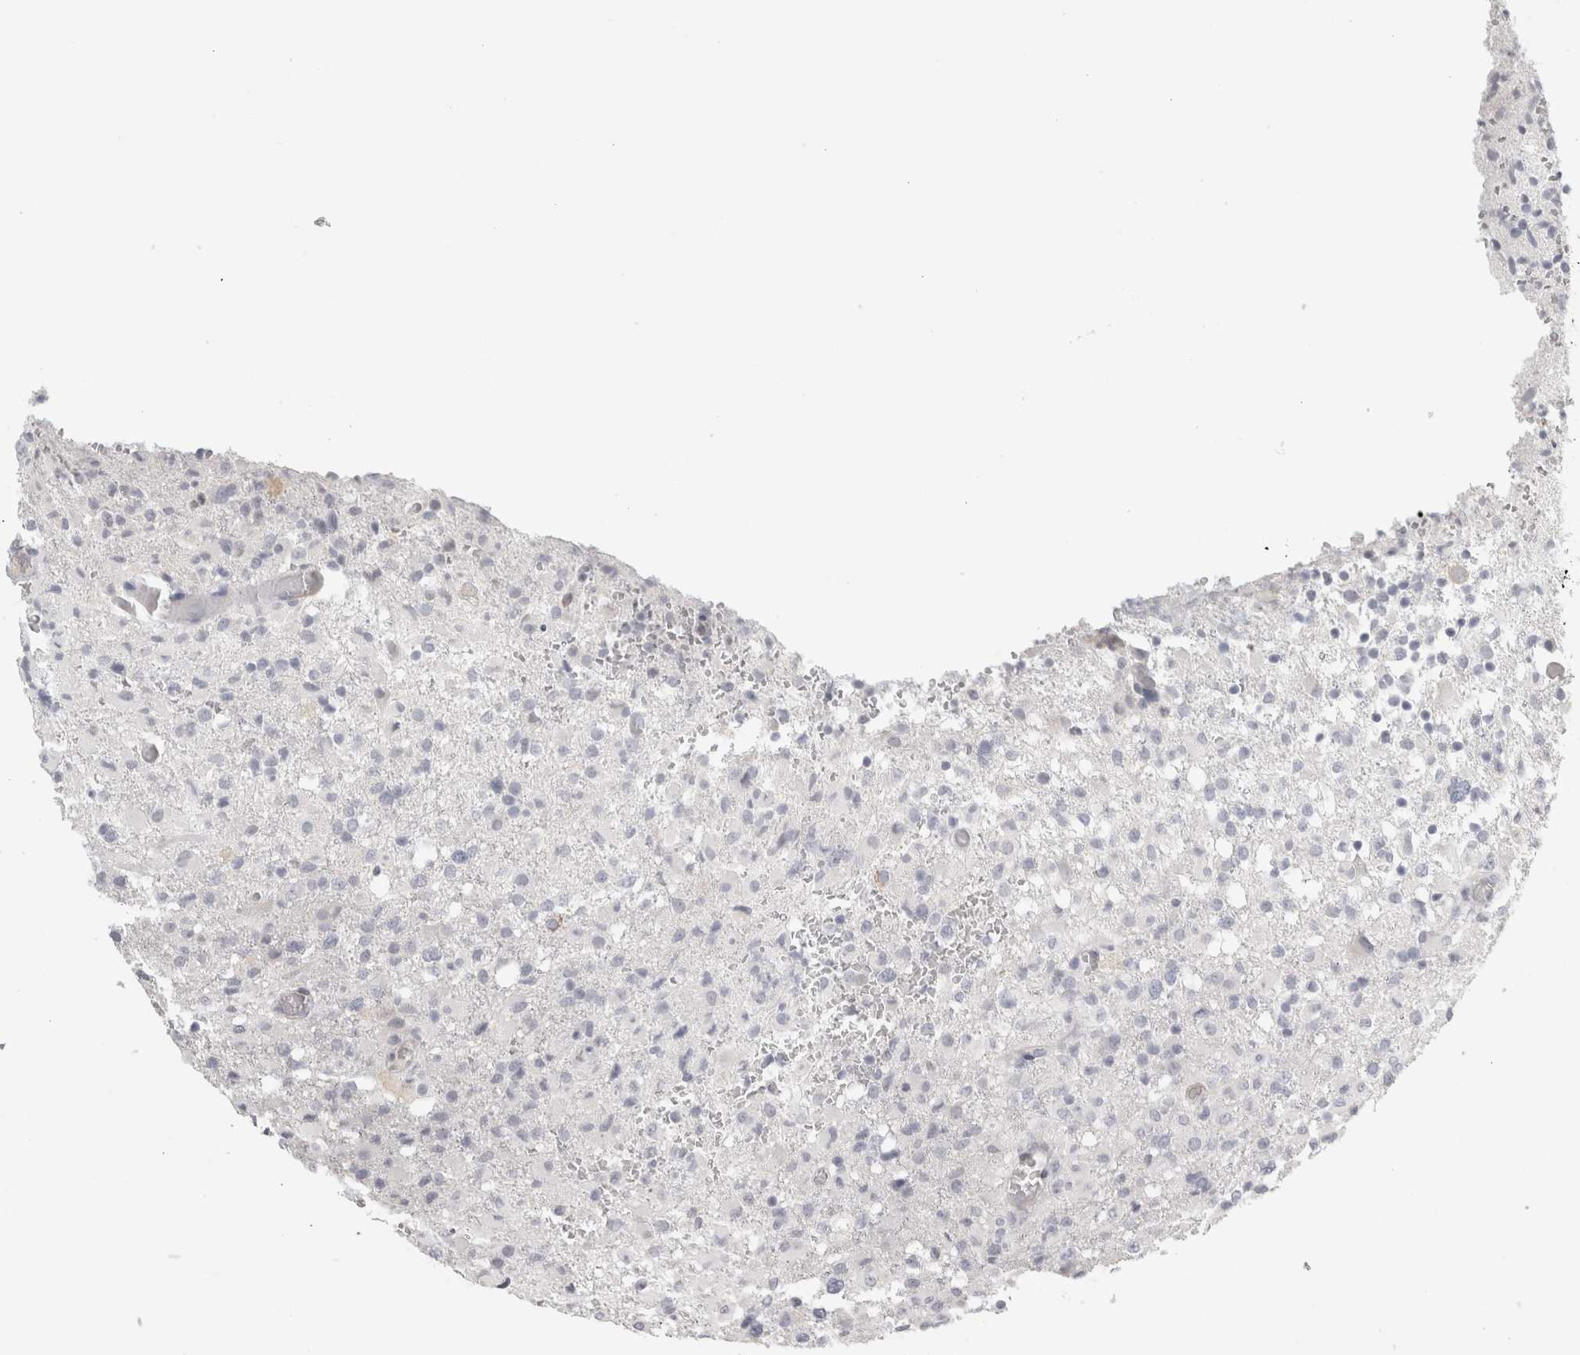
{"staining": {"intensity": "negative", "quantity": "none", "location": "none"}, "tissue": "glioma", "cell_type": "Tumor cells", "image_type": "cancer", "snomed": [{"axis": "morphology", "description": "Glioma, malignant, High grade"}, {"axis": "topography", "description": "Brain"}], "caption": "IHC of glioma demonstrates no staining in tumor cells. The staining was performed using DAB to visualize the protein expression in brown, while the nuclei were stained in blue with hematoxylin (Magnification: 20x).", "gene": "FBLIM1", "patient": {"sex": "female", "age": 57}}